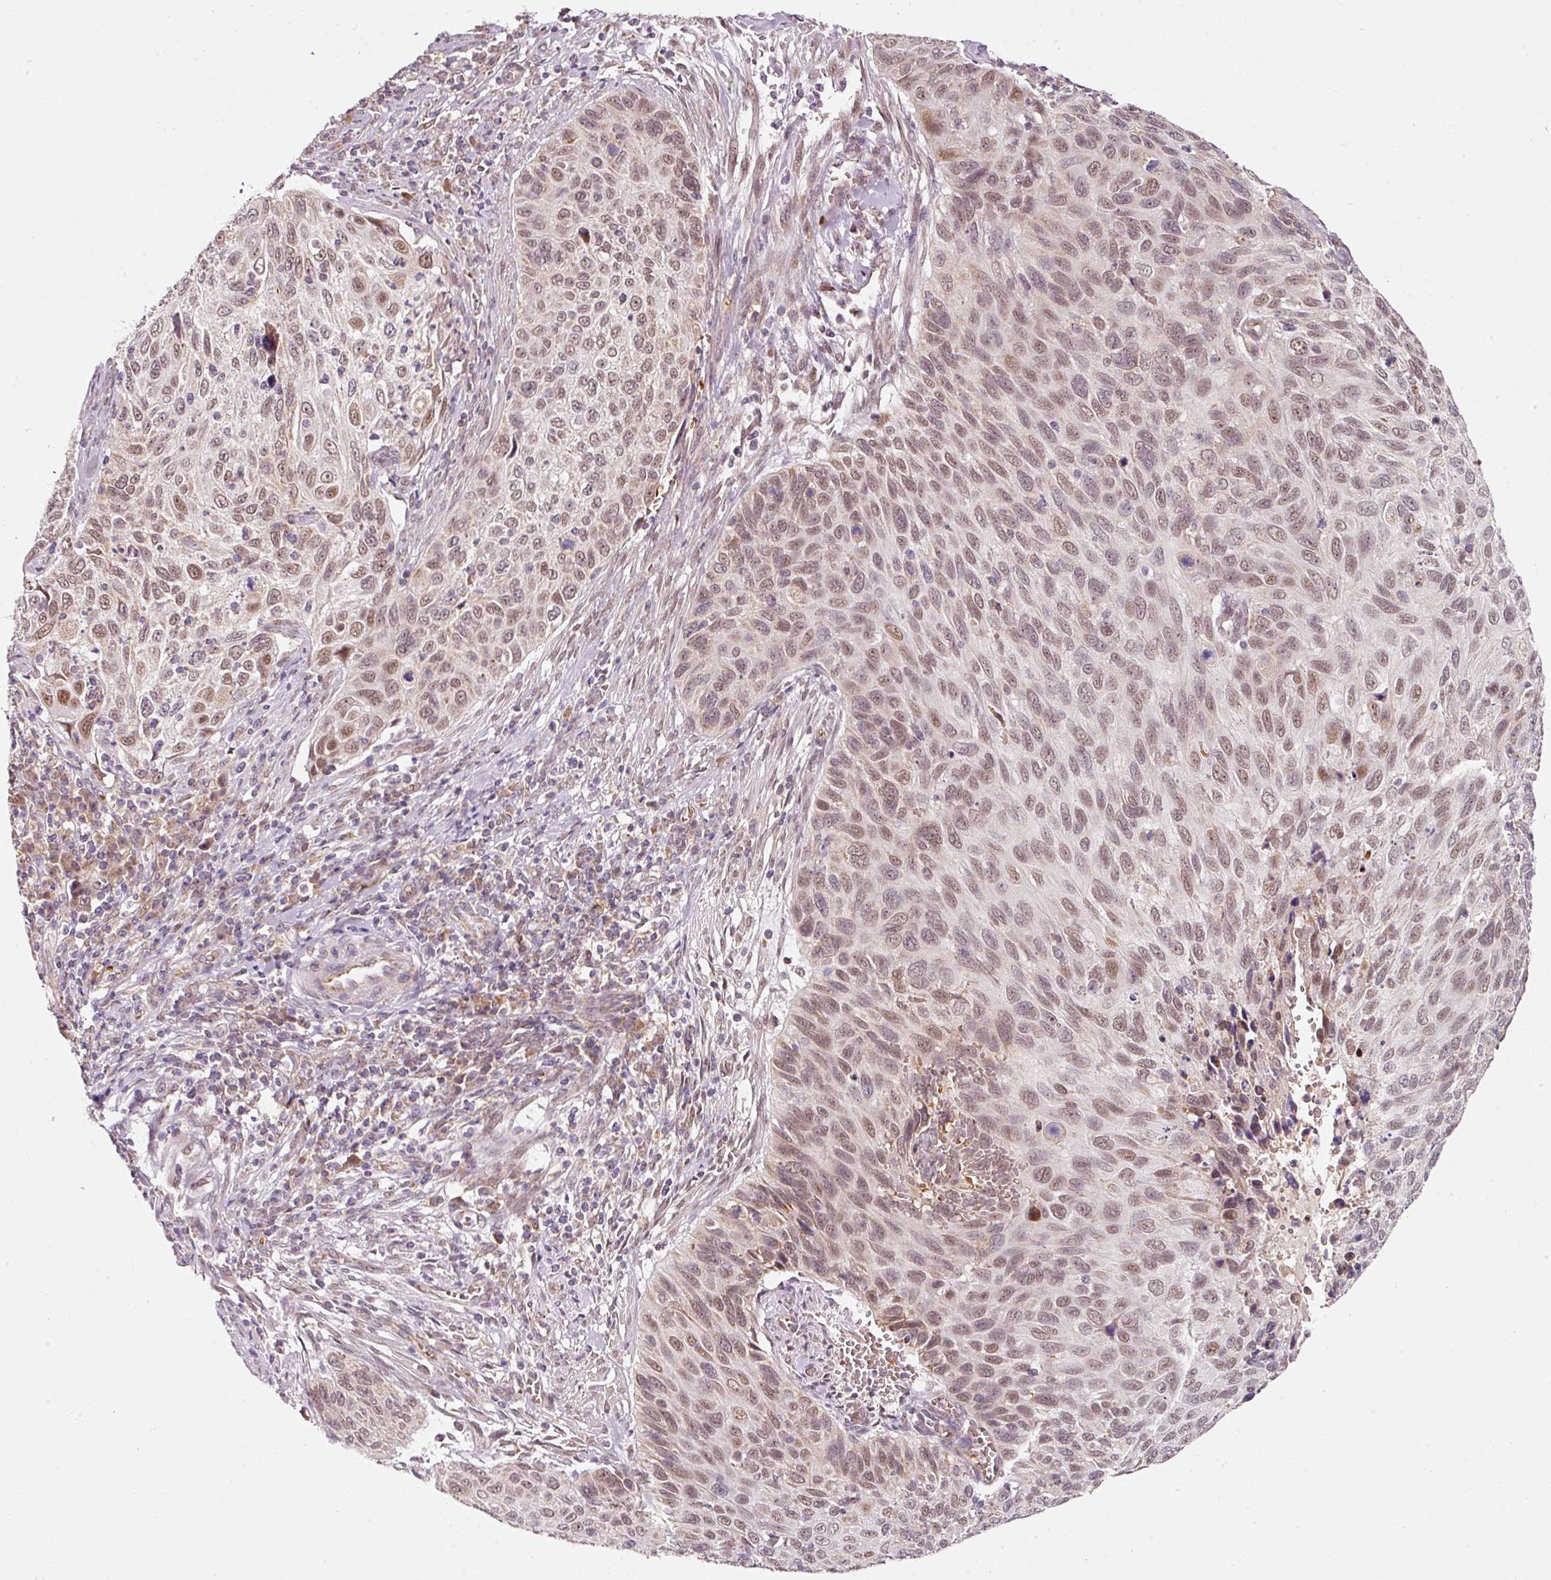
{"staining": {"intensity": "moderate", "quantity": "25%-75%", "location": "nuclear"}, "tissue": "cervical cancer", "cell_type": "Tumor cells", "image_type": "cancer", "snomed": [{"axis": "morphology", "description": "Squamous cell carcinoma, NOS"}, {"axis": "topography", "description": "Cervix"}], "caption": "Approximately 25%-75% of tumor cells in human cervical cancer (squamous cell carcinoma) show moderate nuclear protein expression as visualized by brown immunohistochemical staining.", "gene": "ZNF460", "patient": {"sex": "female", "age": 70}}